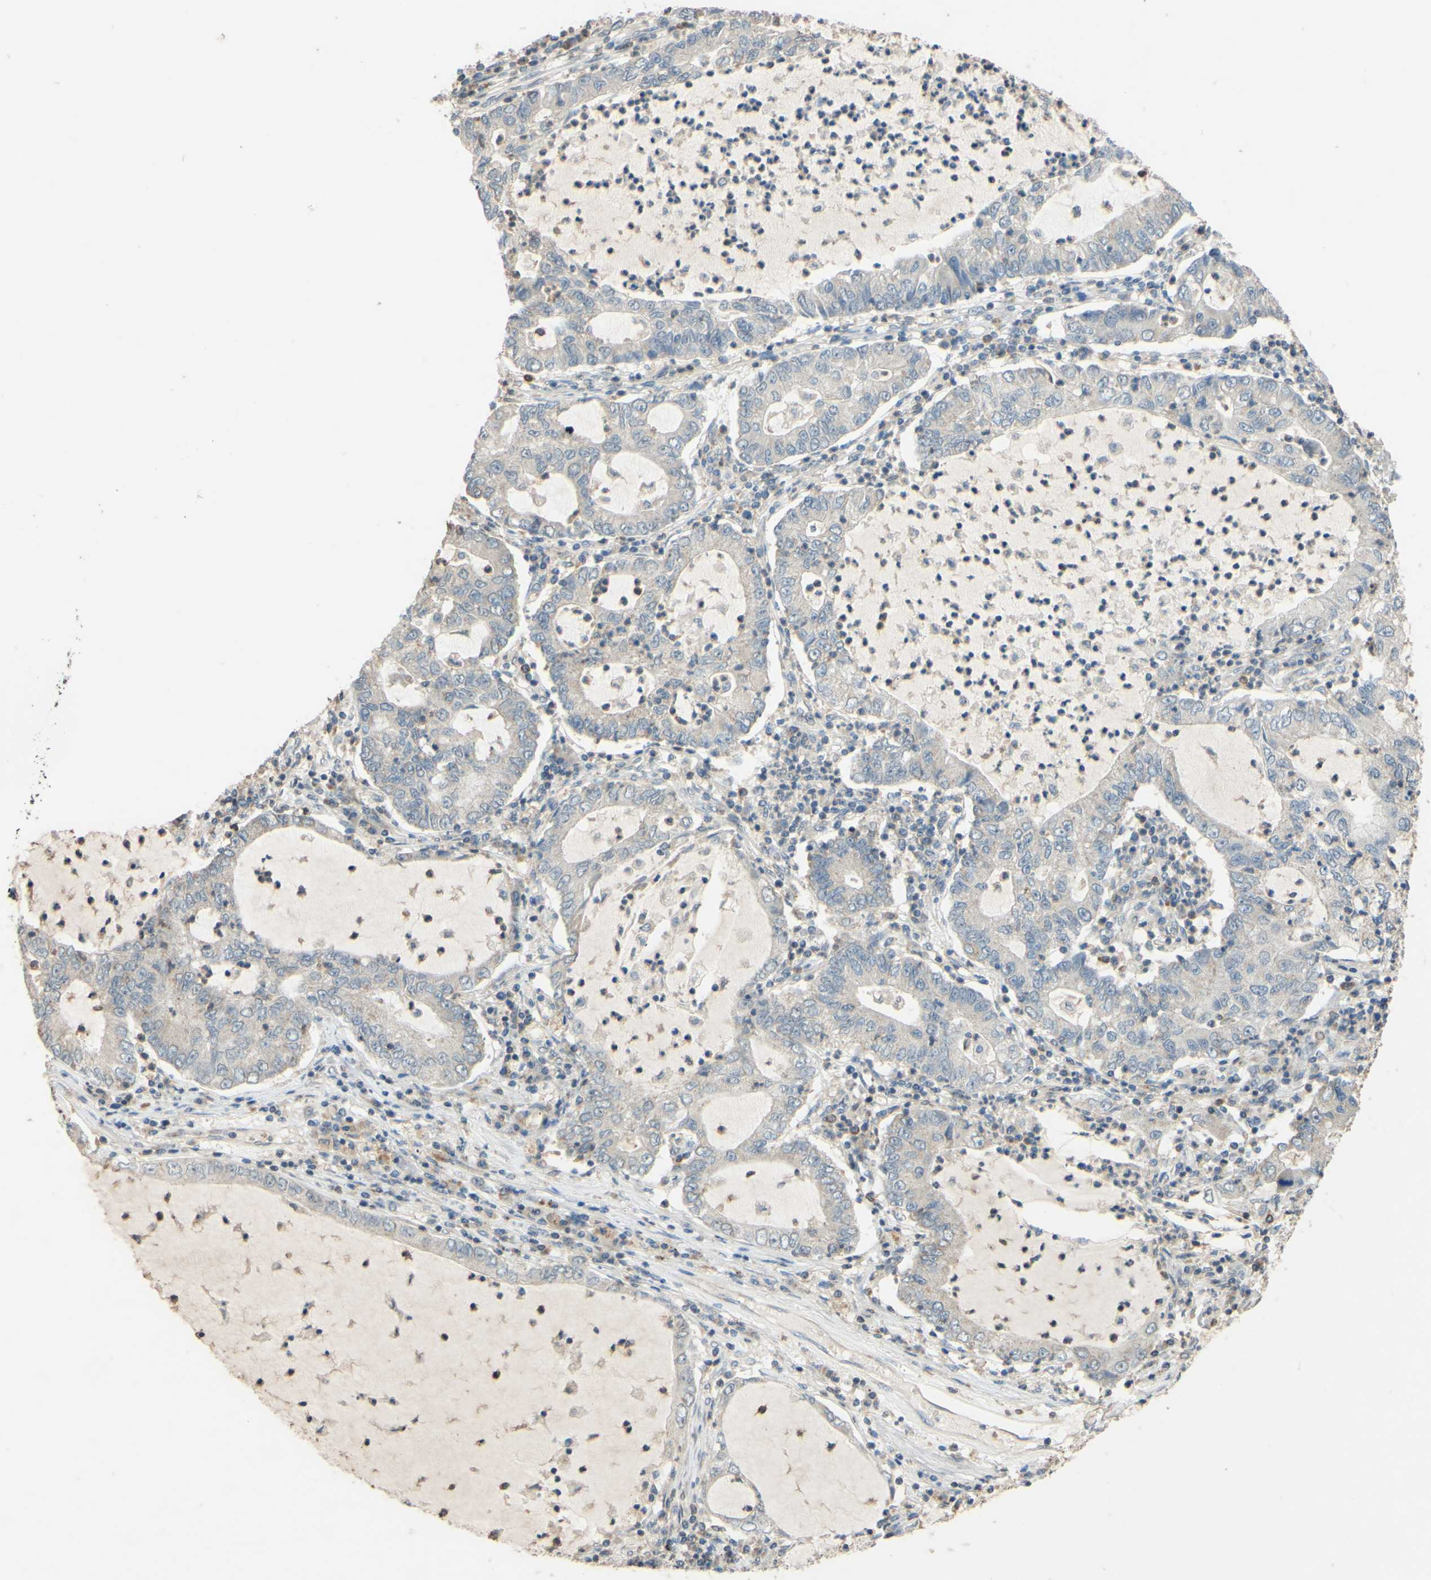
{"staining": {"intensity": "weak", "quantity": "25%-75%", "location": "cytoplasmic/membranous"}, "tissue": "lung cancer", "cell_type": "Tumor cells", "image_type": "cancer", "snomed": [{"axis": "morphology", "description": "Adenocarcinoma, NOS"}, {"axis": "topography", "description": "Lung"}], "caption": "Weak cytoplasmic/membranous positivity is seen in approximately 25%-75% of tumor cells in lung cancer. The staining was performed using DAB (3,3'-diaminobenzidine), with brown indicating positive protein expression. Nuclei are stained blue with hematoxylin.", "gene": "GATA1", "patient": {"sex": "female", "age": 51}}